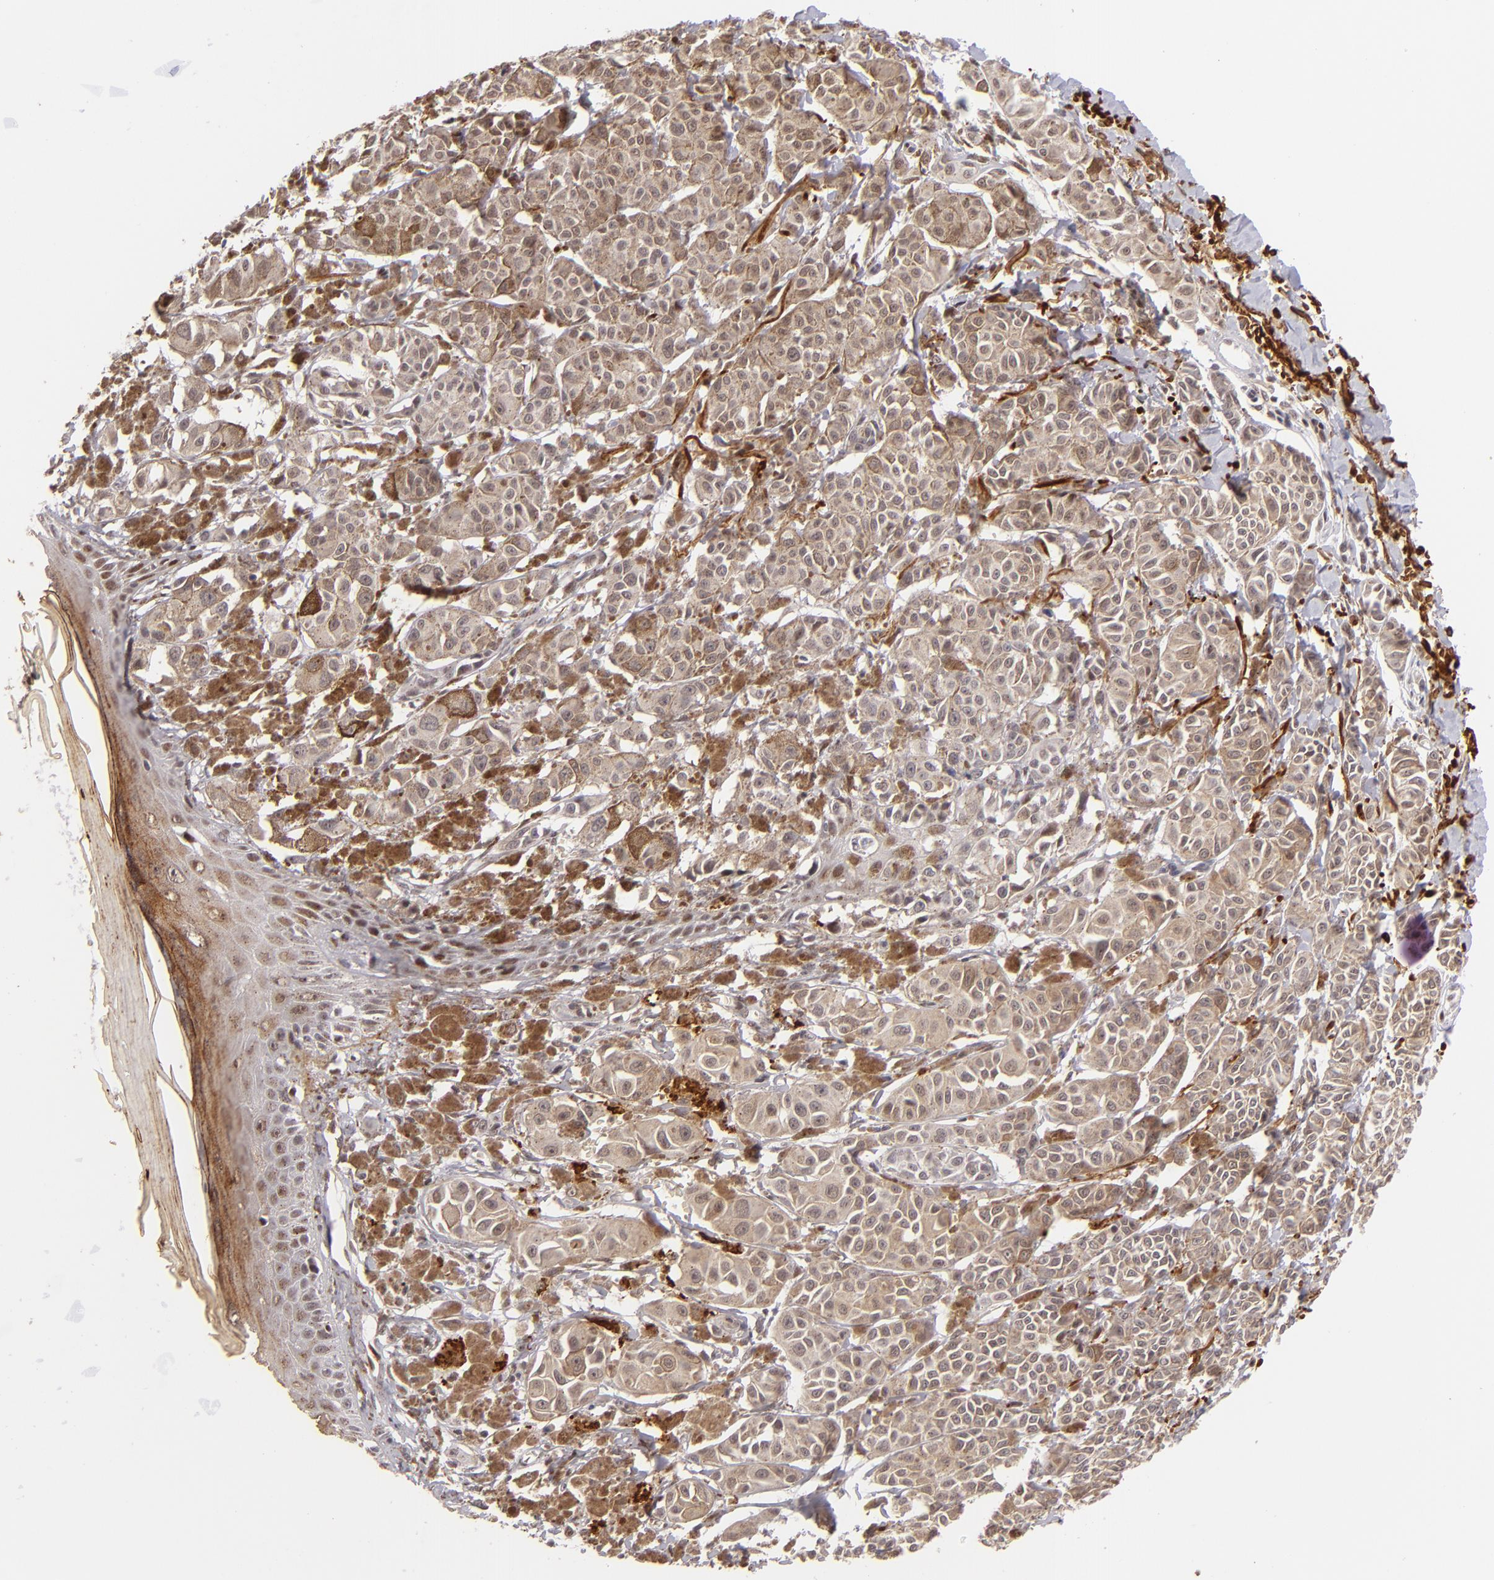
{"staining": {"intensity": "weak", "quantity": ">75%", "location": "cytoplasmic/membranous,nuclear"}, "tissue": "melanoma", "cell_type": "Tumor cells", "image_type": "cancer", "snomed": [{"axis": "morphology", "description": "Malignant melanoma, NOS"}, {"axis": "topography", "description": "Skin"}], "caption": "Melanoma stained with a brown dye exhibits weak cytoplasmic/membranous and nuclear positive expression in approximately >75% of tumor cells.", "gene": "RXRG", "patient": {"sex": "male", "age": 76}}